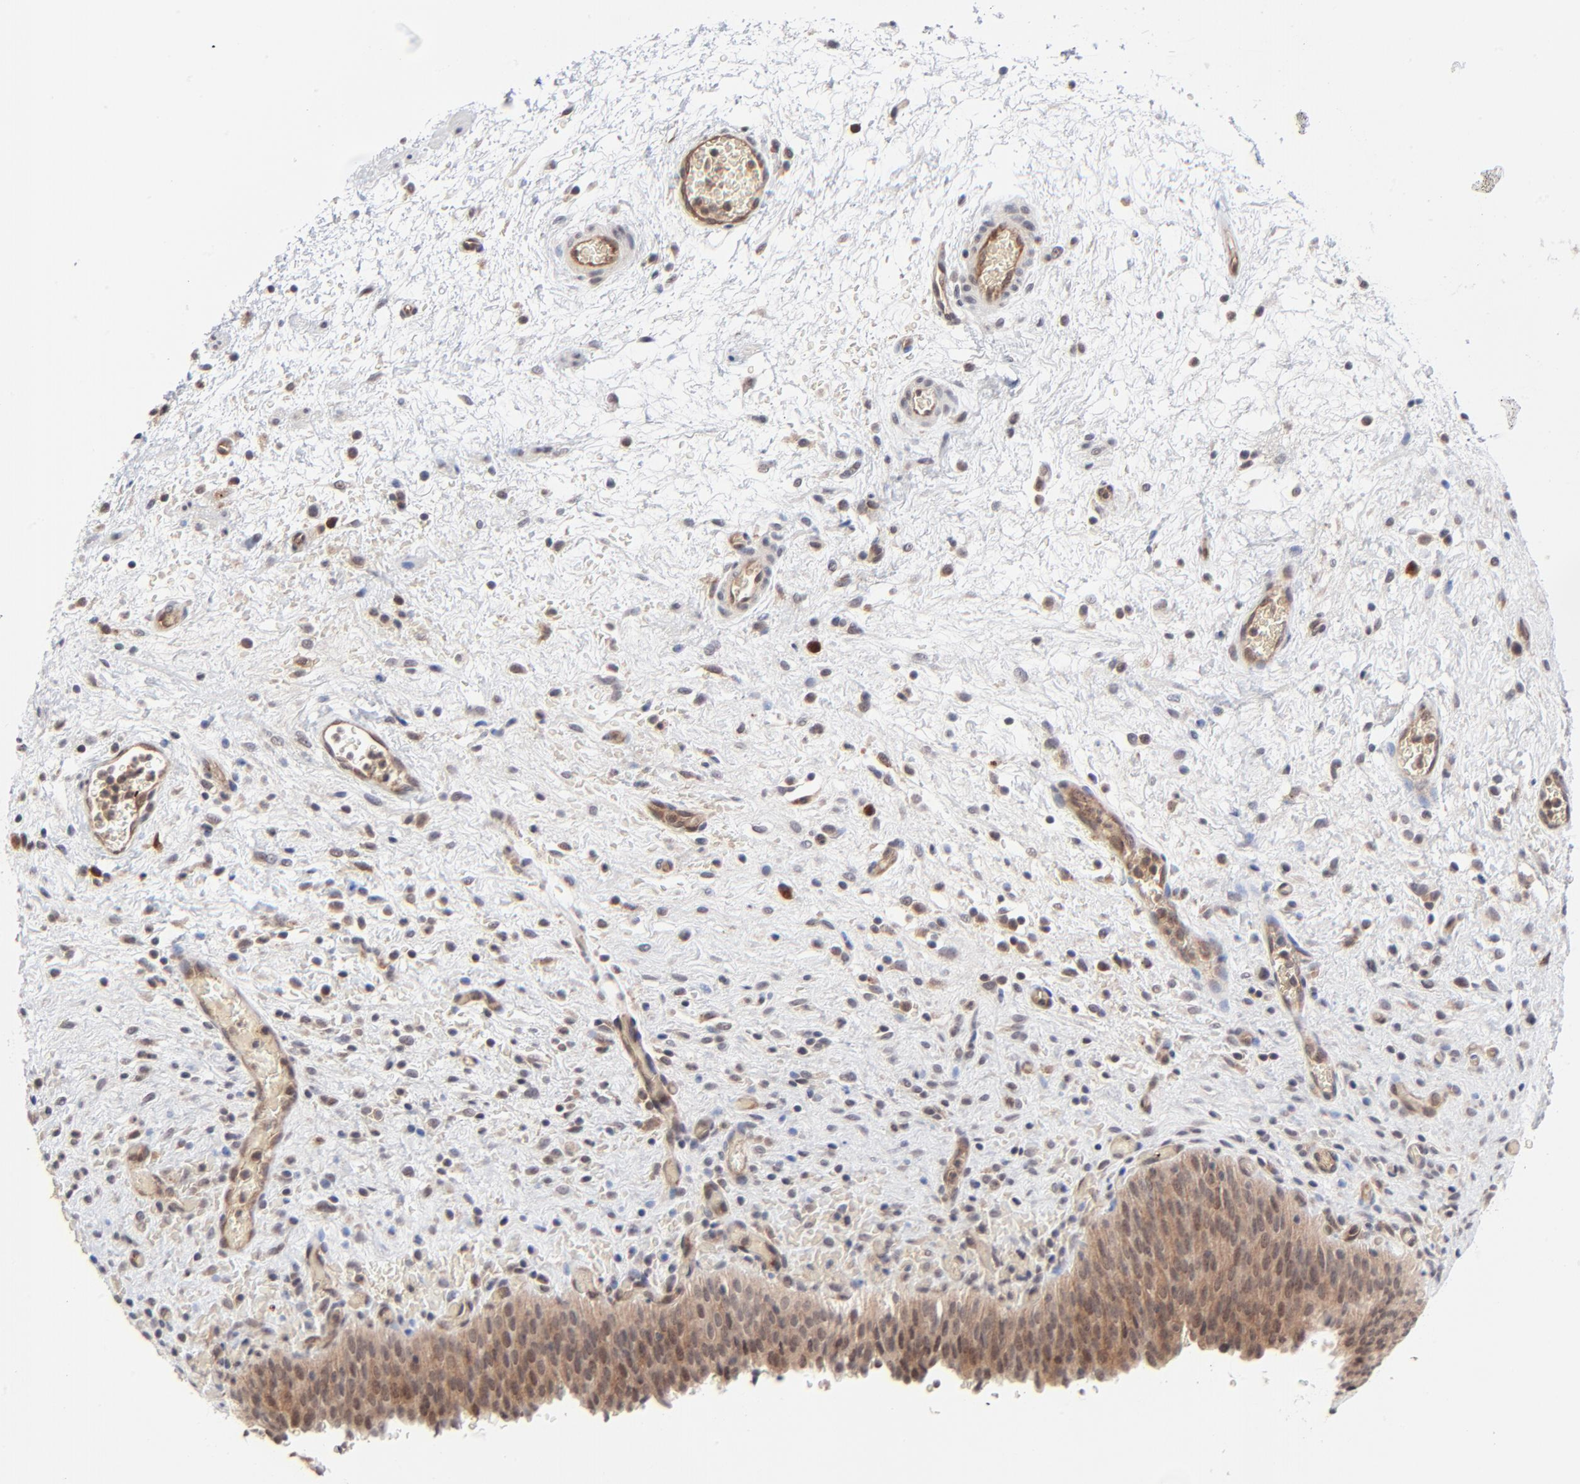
{"staining": {"intensity": "moderate", "quantity": ">75%", "location": "cytoplasmic/membranous"}, "tissue": "urinary bladder", "cell_type": "Urothelial cells", "image_type": "normal", "snomed": [{"axis": "morphology", "description": "Normal tissue, NOS"}, {"axis": "topography", "description": "Urinary bladder"}], "caption": "High-power microscopy captured an immunohistochemistry image of benign urinary bladder, revealing moderate cytoplasmic/membranous staining in approximately >75% of urothelial cells.", "gene": "CASP10", "patient": {"sex": "male", "age": 51}}